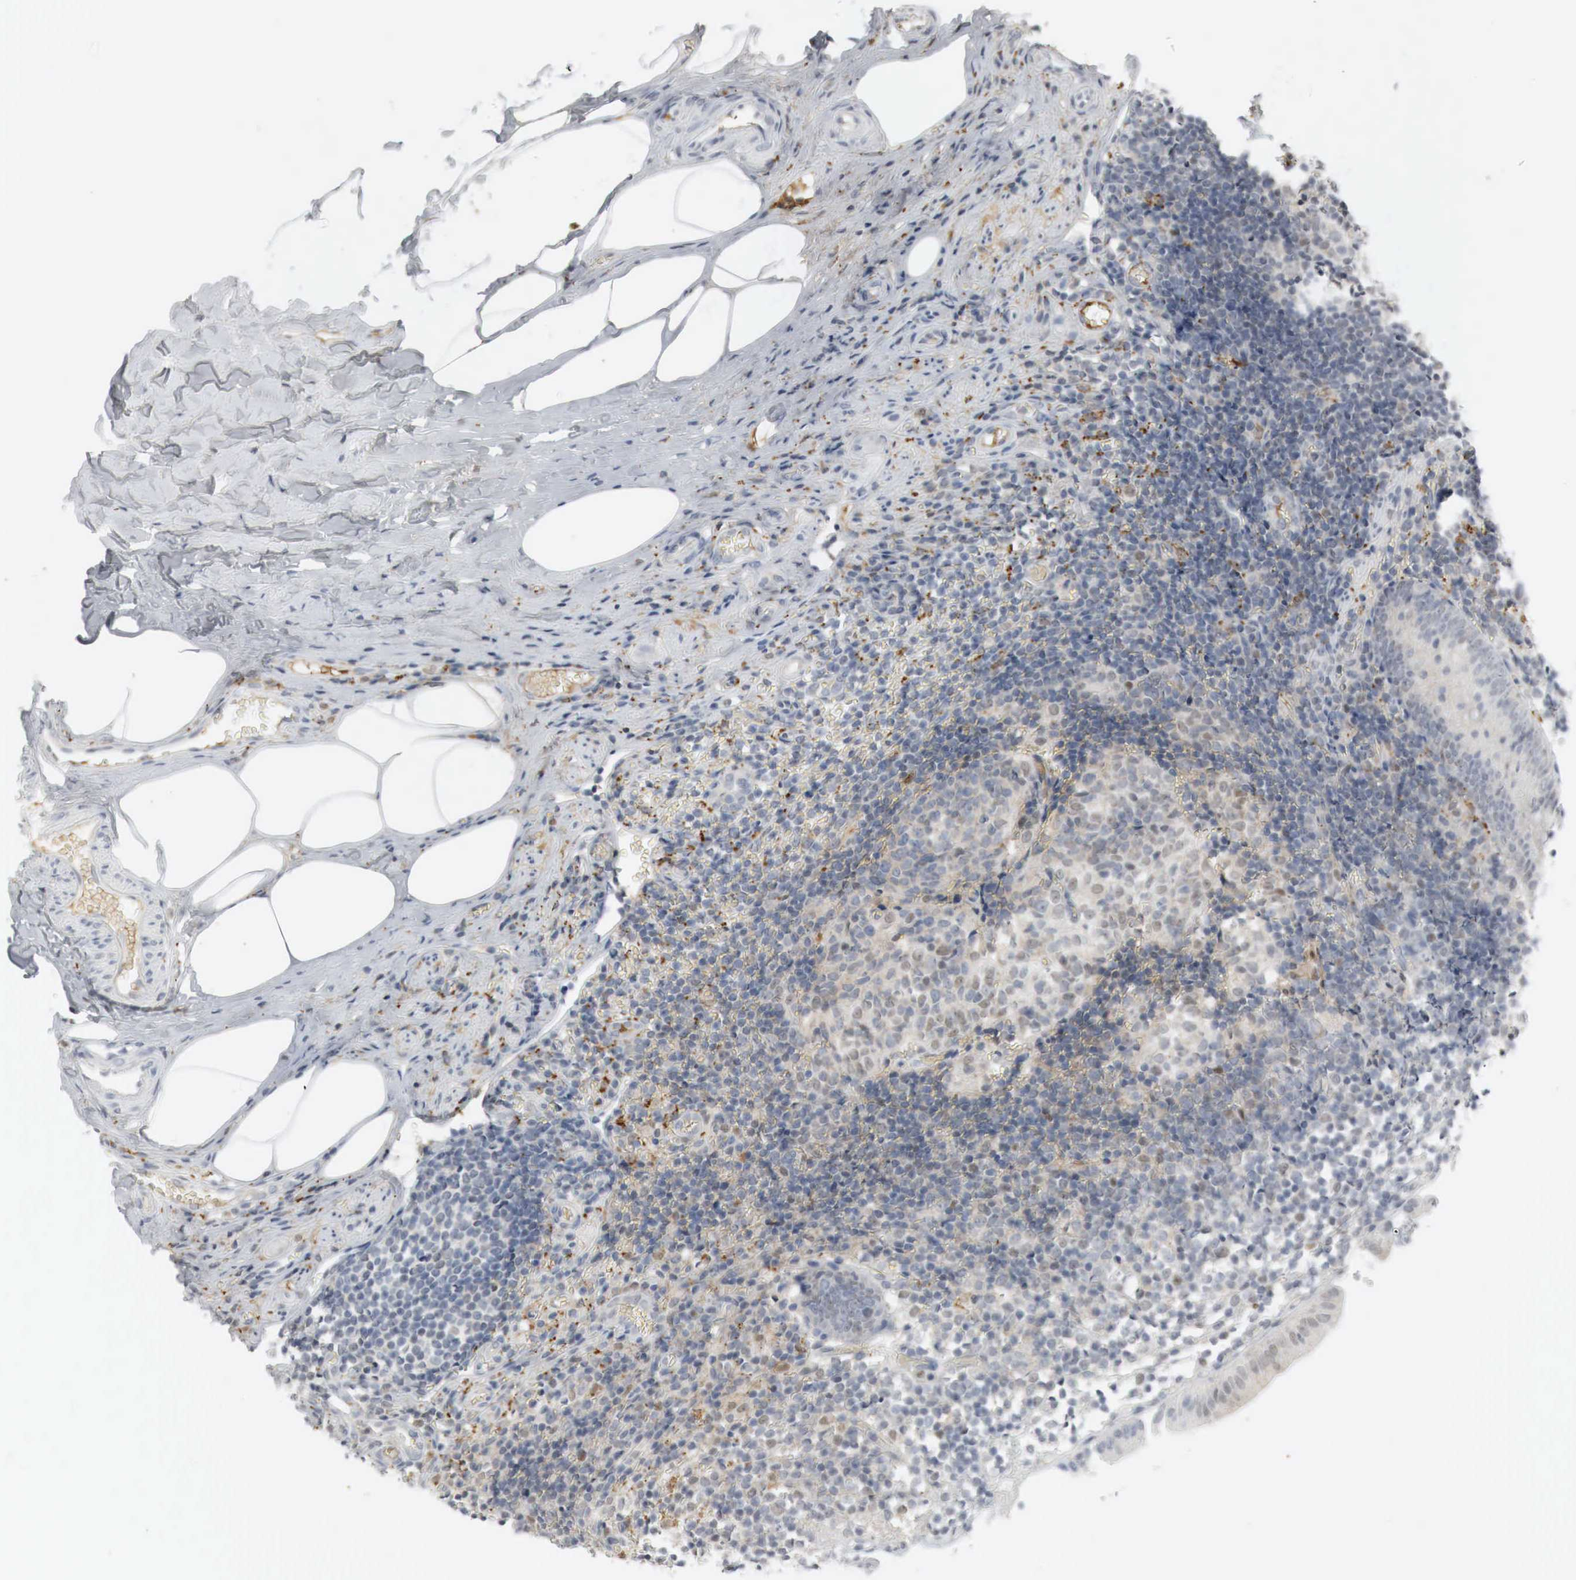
{"staining": {"intensity": "weak", "quantity": "<25%", "location": "cytoplasmic/membranous,nuclear"}, "tissue": "appendix", "cell_type": "Glandular cells", "image_type": "normal", "snomed": [{"axis": "morphology", "description": "Normal tissue, NOS"}, {"axis": "topography", "description": "Appendix"}], "caption": "A histopathology image of human appendix is negative for staining in glandular cells. (Stains: DAB (3,3'-diaminobenzidine) immunohistochemistry with hematoxylin counter stain, Microscopy: brightfield microscopy at high magnification).", "gene": "MYC", "patient": {"sex": "male", "age": 25}}